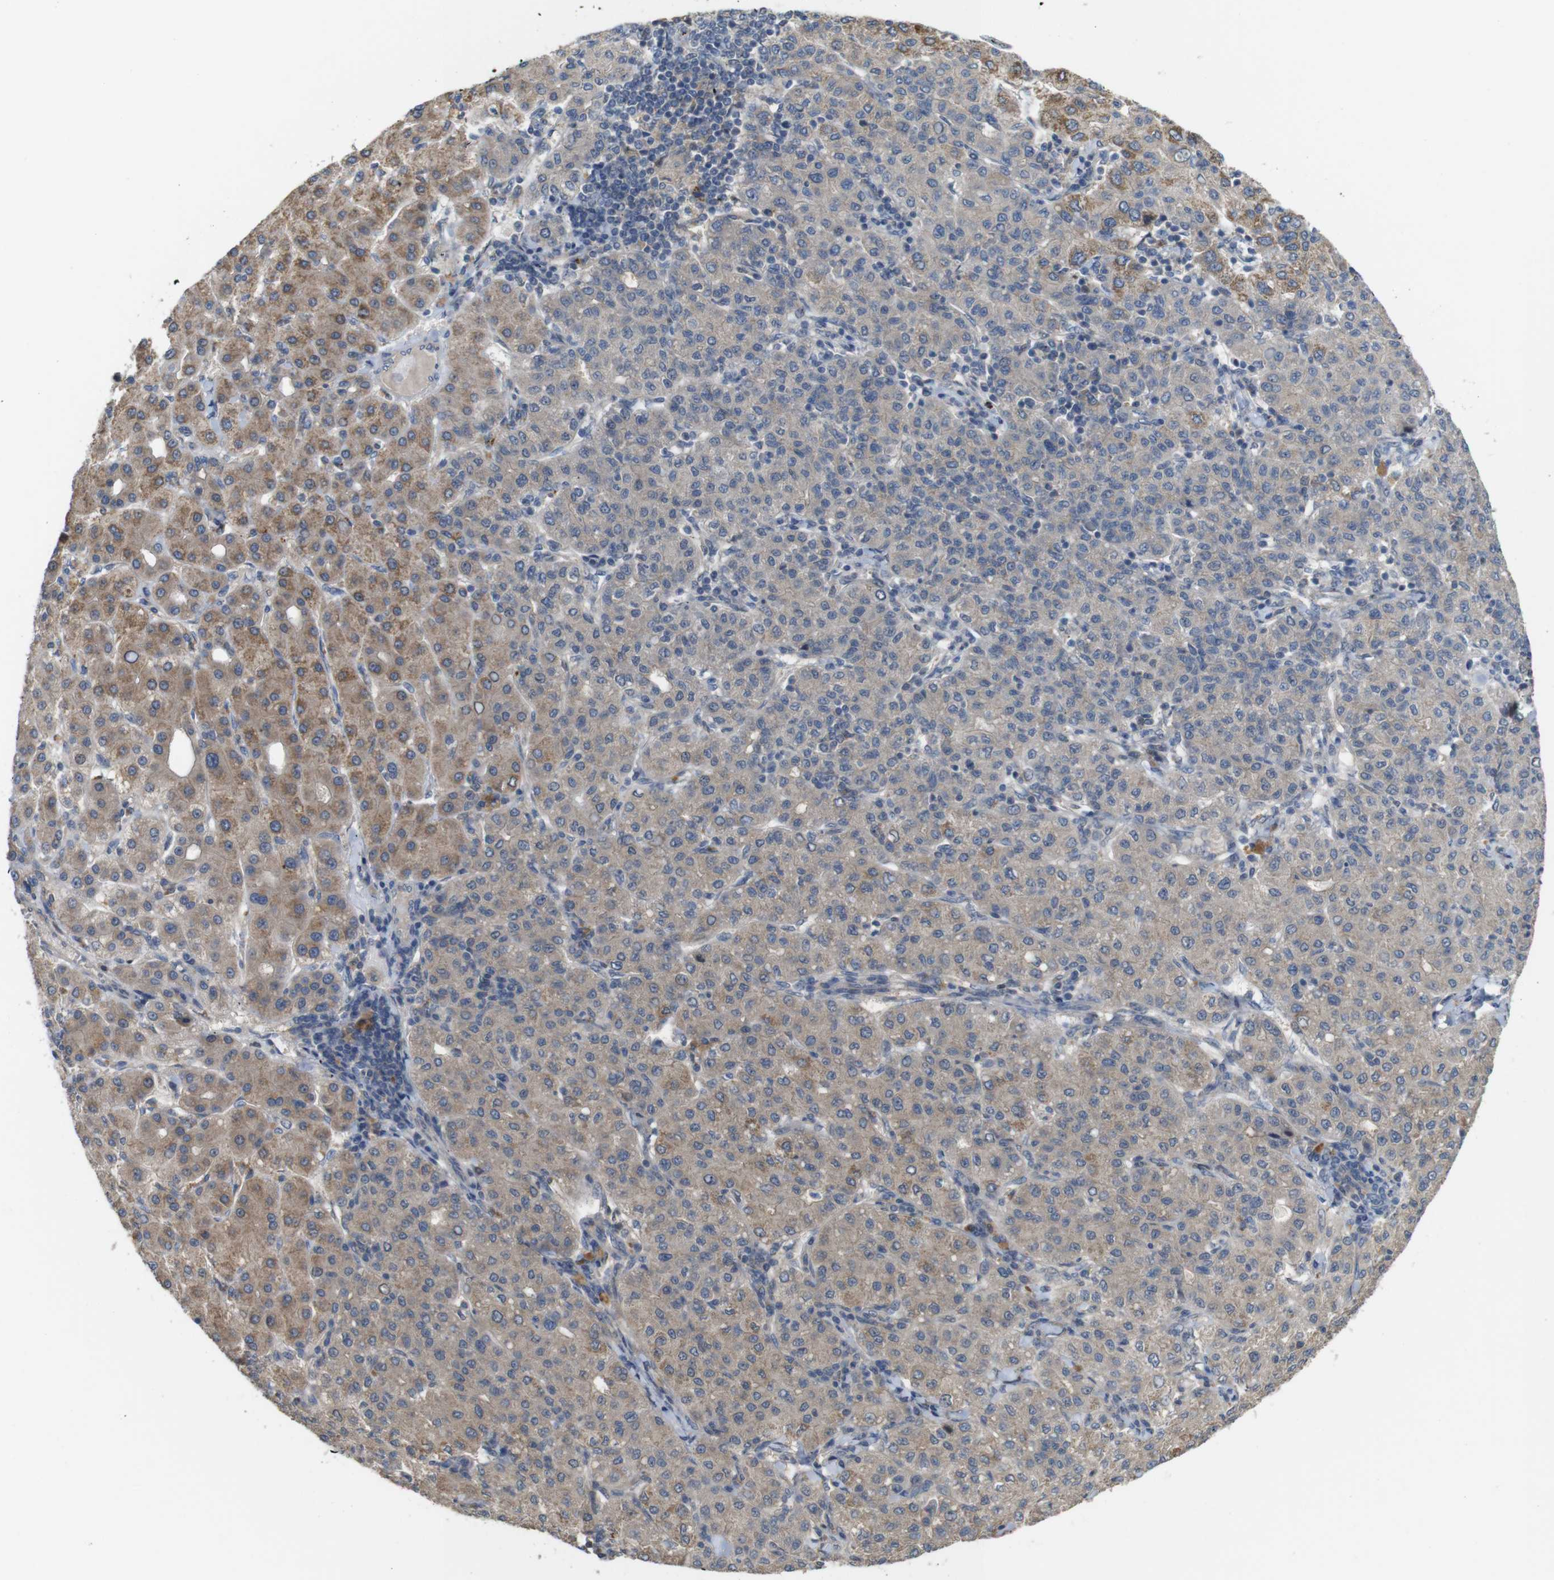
{"staining": {"intensity": "moderate", "quantity": "25%-75%", "location": "cytoplasmic/membranous"}, "tissue": "liver cancer", "cell_type": "Tumor cells", "image_type": "cancer", "snomed": [{"axis": "morphology", "description": "Carcinoma, Hepatocellular, NOS"}, {"axis": "topography", "description": "Liver"}], "caption": "Protein staining displays moderate cytoplasmic/membranous expression in approximately 25%-75% of tumor cells in liver cancer (hepatocellular carcinoma). (DAB IHC, brown staining for protein, blue staining for nuclei).", "gene": "CDC34", "patient": {"sex": "male", "age": 65}}